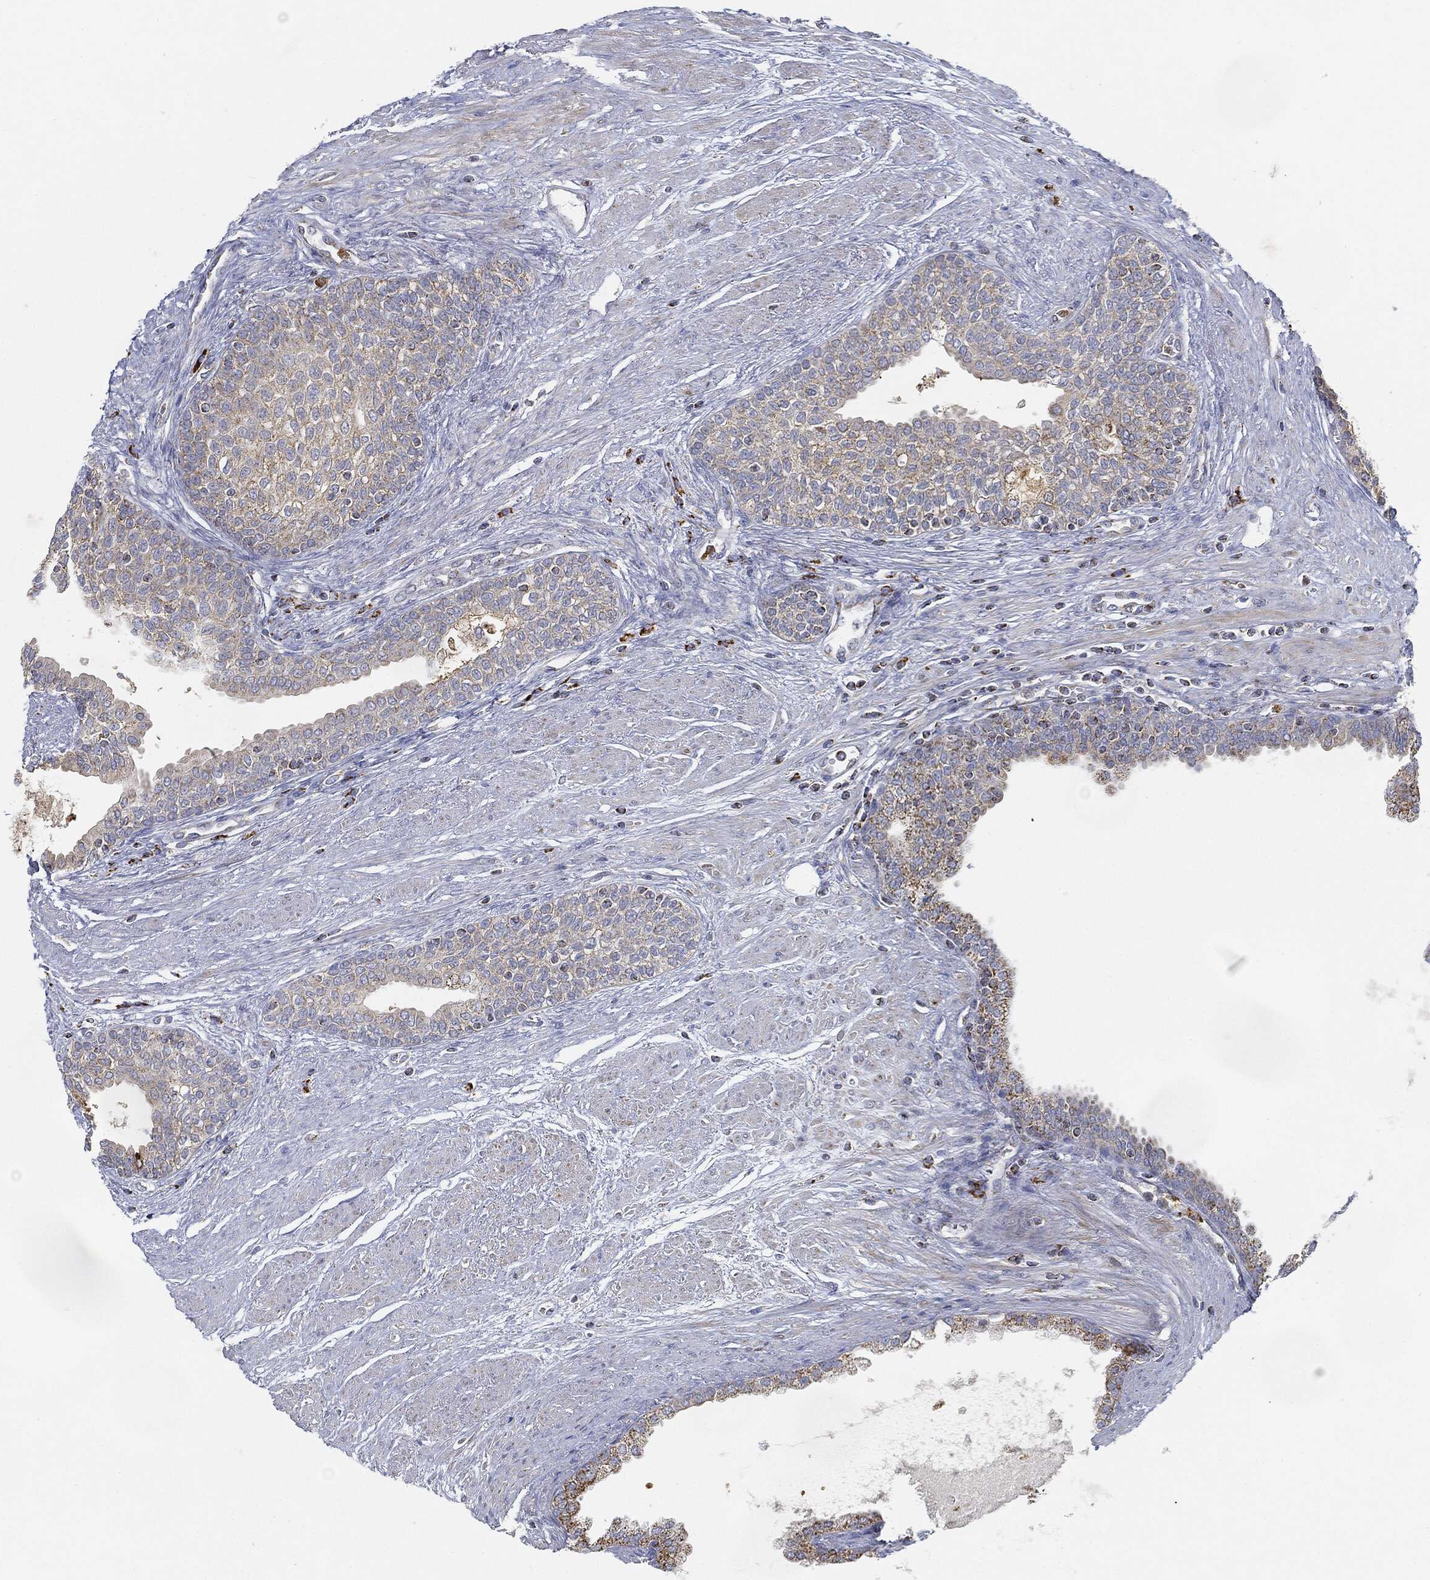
{"staining": {"intensity": "weak", "quantity": ">75%", "location": "cytoplasmic/membranous"}, "tissue": "prostate cancer", "cell_type": "Tumor cells", "image_type": "cancer", "snomed": [{"axis": "morphology", "description": "Adenocarcinoma, NOS"}, {"axis": "topography", "description": "Prostate and seminal vesicle, NOS"}, {"axis": "topography", "description": "Prostate"}], "caption": "Brown immunohistochemical staining in prostate cancer (adenocarcinoma) demonstrates weak cytoplasmic/membranous staining in approximately >75% of tumor cells.", "gene": "CAPN15", "patient": {"sex": "male", "age": 62}}